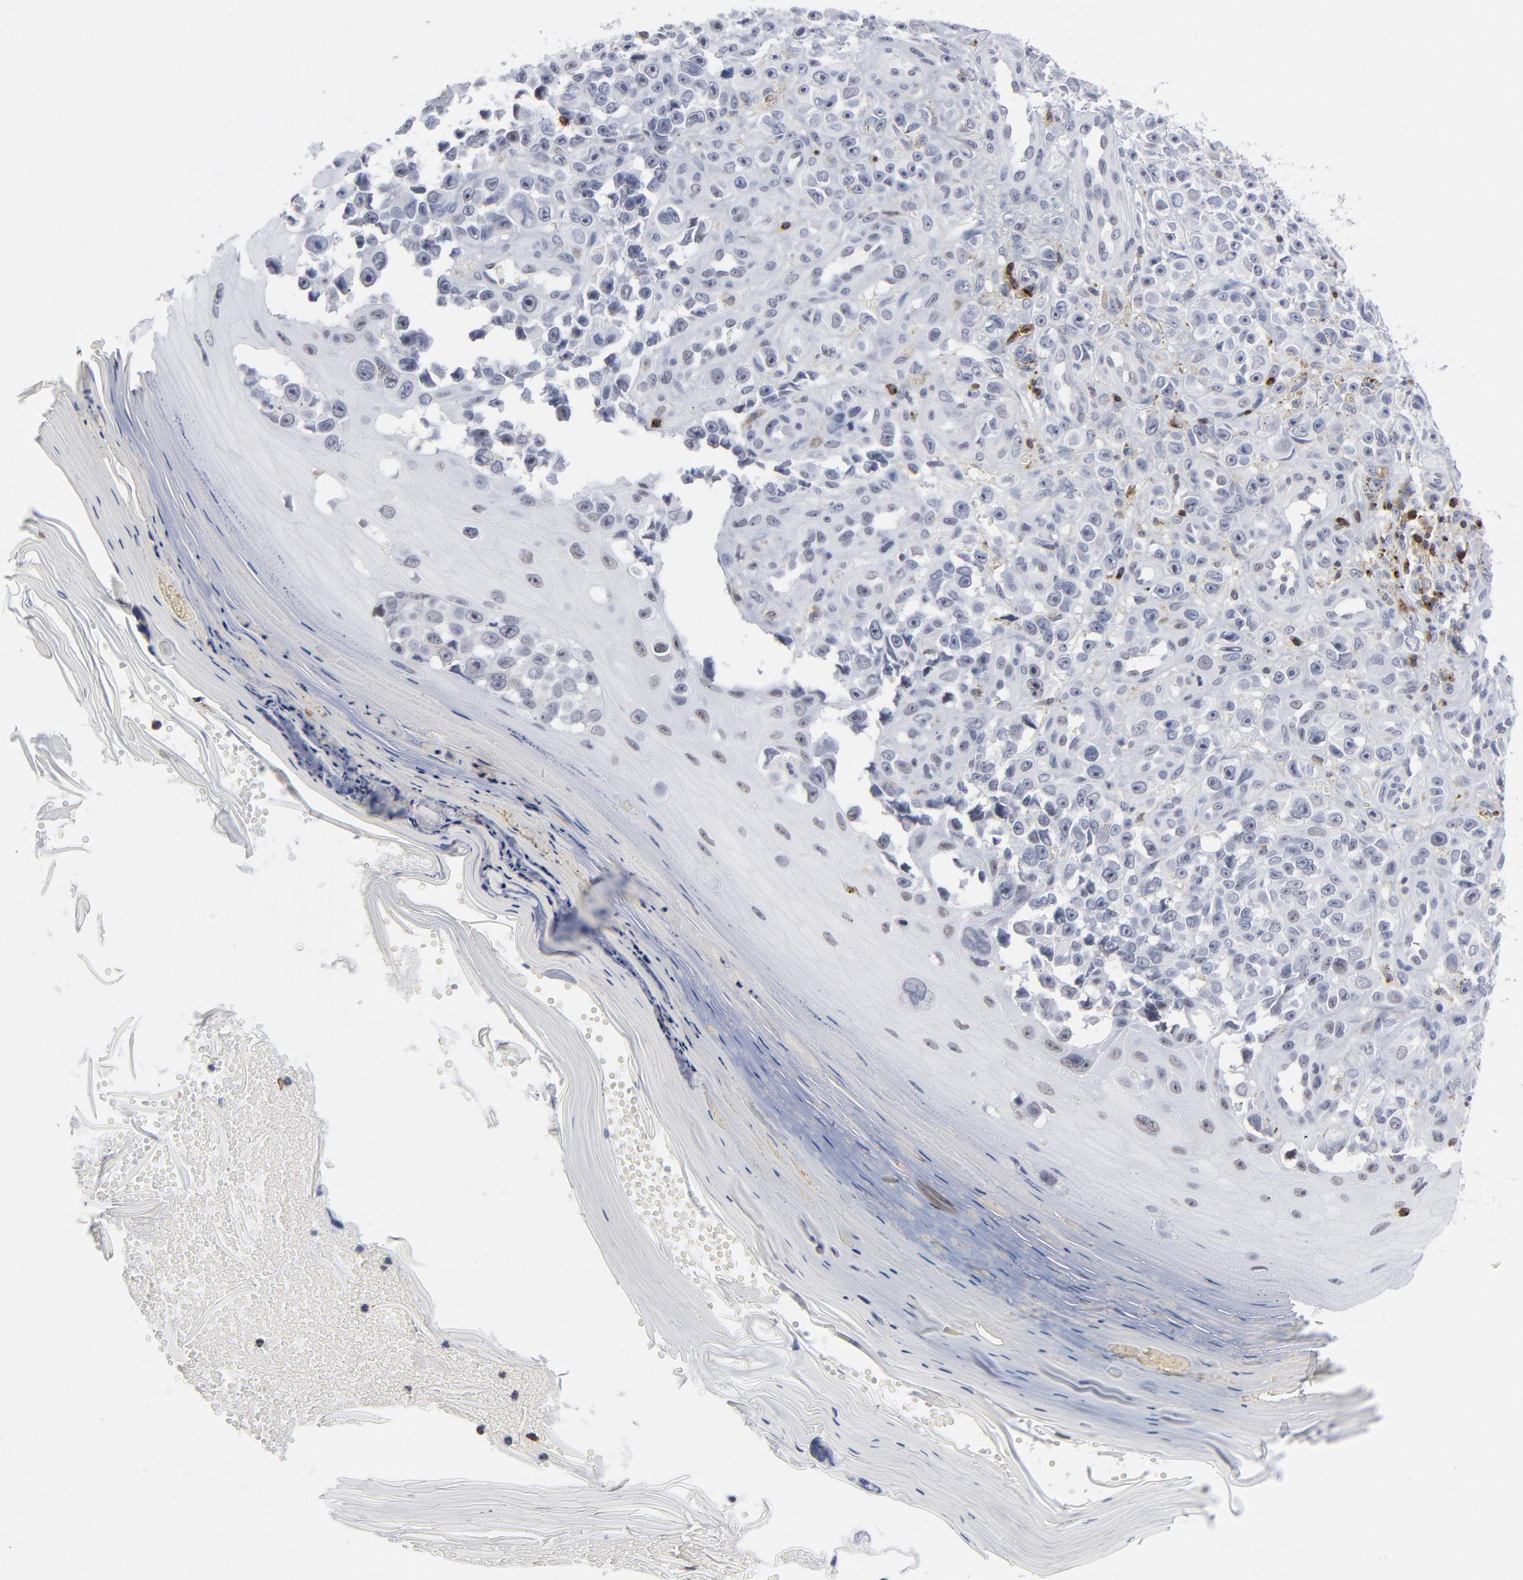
{"staining": {"intensity": "negative", "quantity": "none", "location": "none"}, "tissue": "melanoma", "cell_type": "Tumor cells", "image_type": "cancer", "snomed": [{"axis": "morphology", "description": "Malignant melanoma, NOS"}, {"axis": "topography", "description": "Skin"}], "caption": "Immunohistochemistry image of malignant melanoma stained for a protein (brown), which shows no positivity in tumor cells.", "gene": "CD2", "patient": {"sex": "female", "age": 82}}